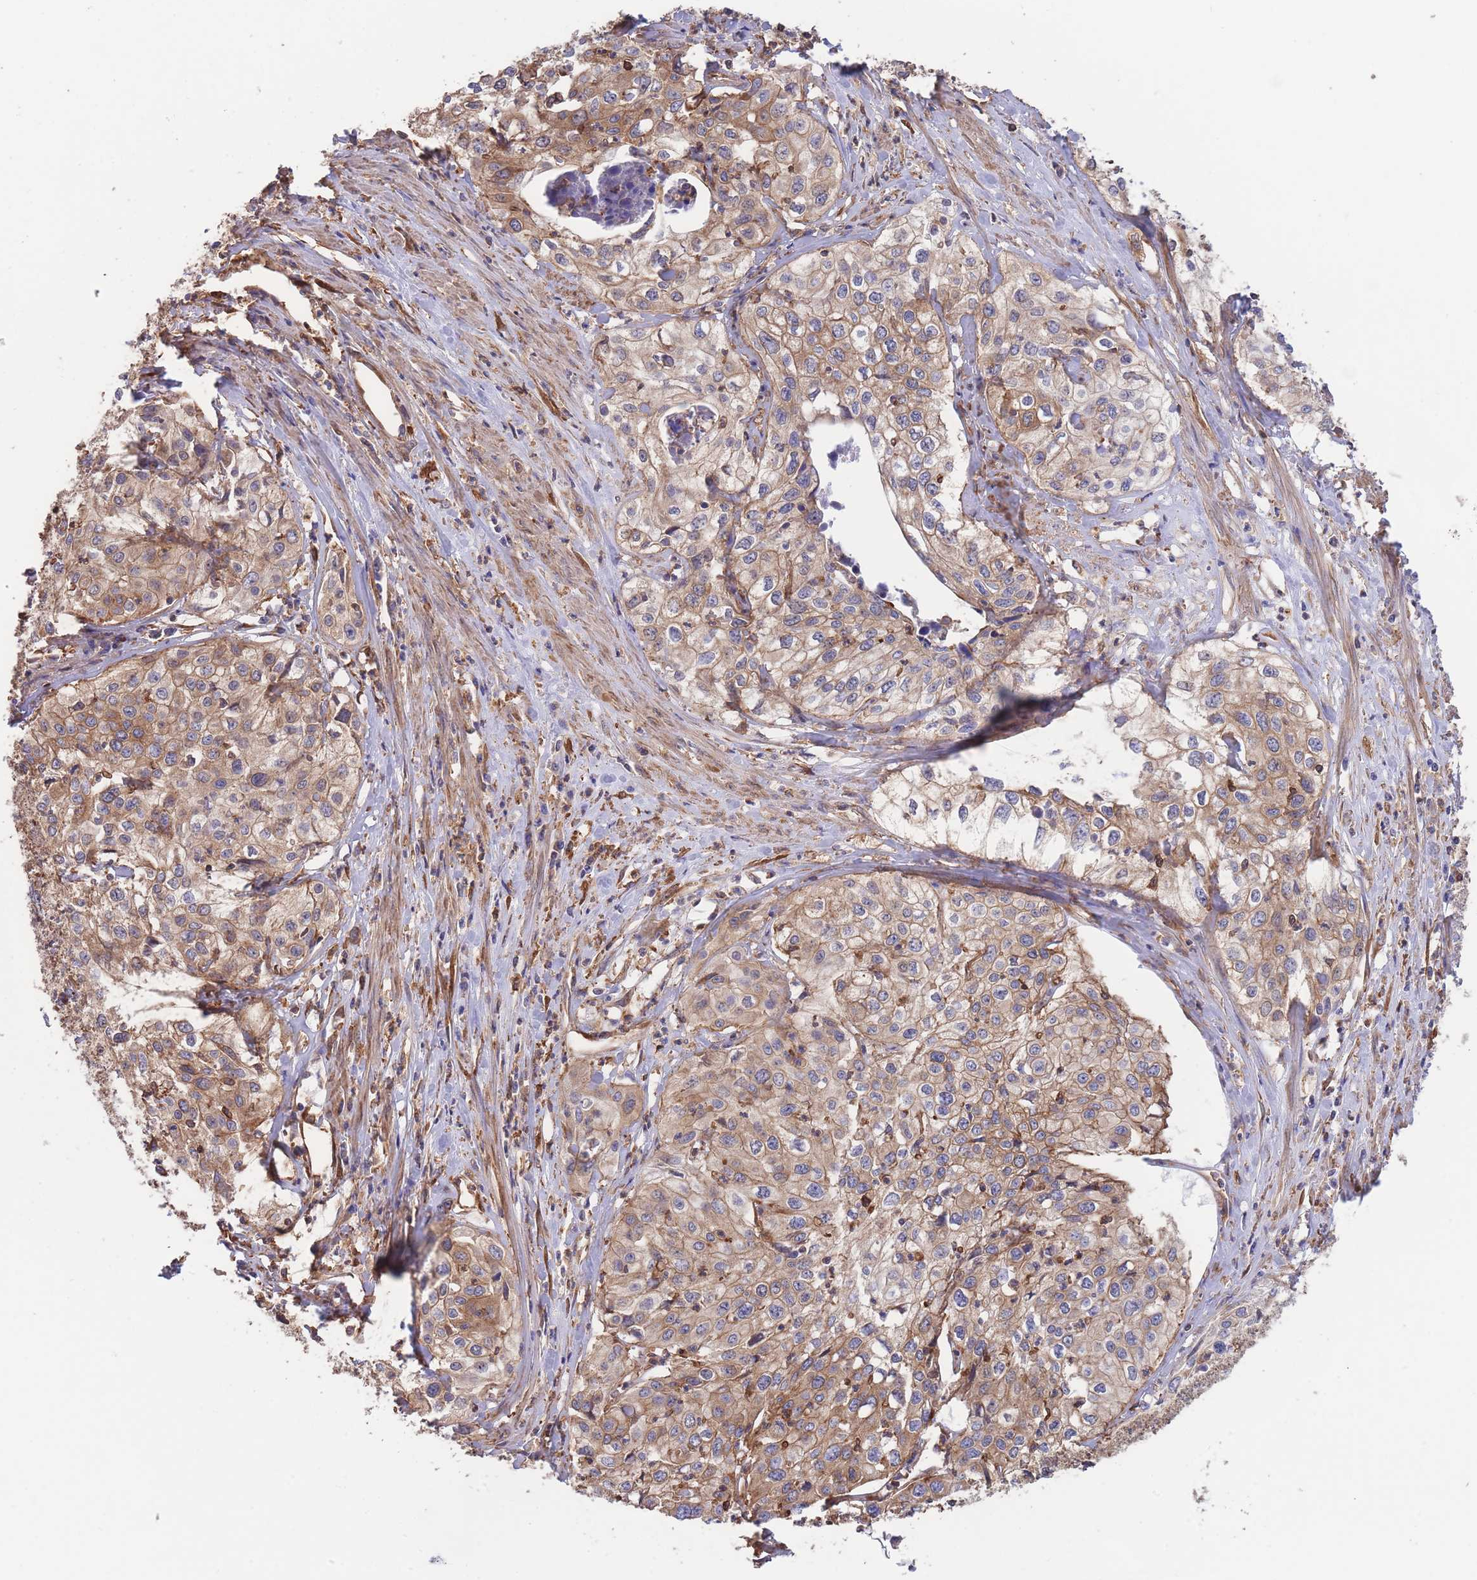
{"staining": {"intensity": "moderate", "quantity": ">75%", "location": "cytoplasmic/membranous"}, "tissue": "cervical cancer", "cell_type": "Tumor cells", "image_type": "cancer", "snomed": [{"axis": "morphology", "description": "Squamous cell carcinoma, NOS"}, {"axis": "topography", "description": "Cervix"}], "caption": "A medium amount of moderate cytoplasmic/membranous staining is present in approximately >75% of tumor cells in cervical cancer tissue.", "gene": "LRRN4CL", "patient": {"sex": "female", "age": 31}}